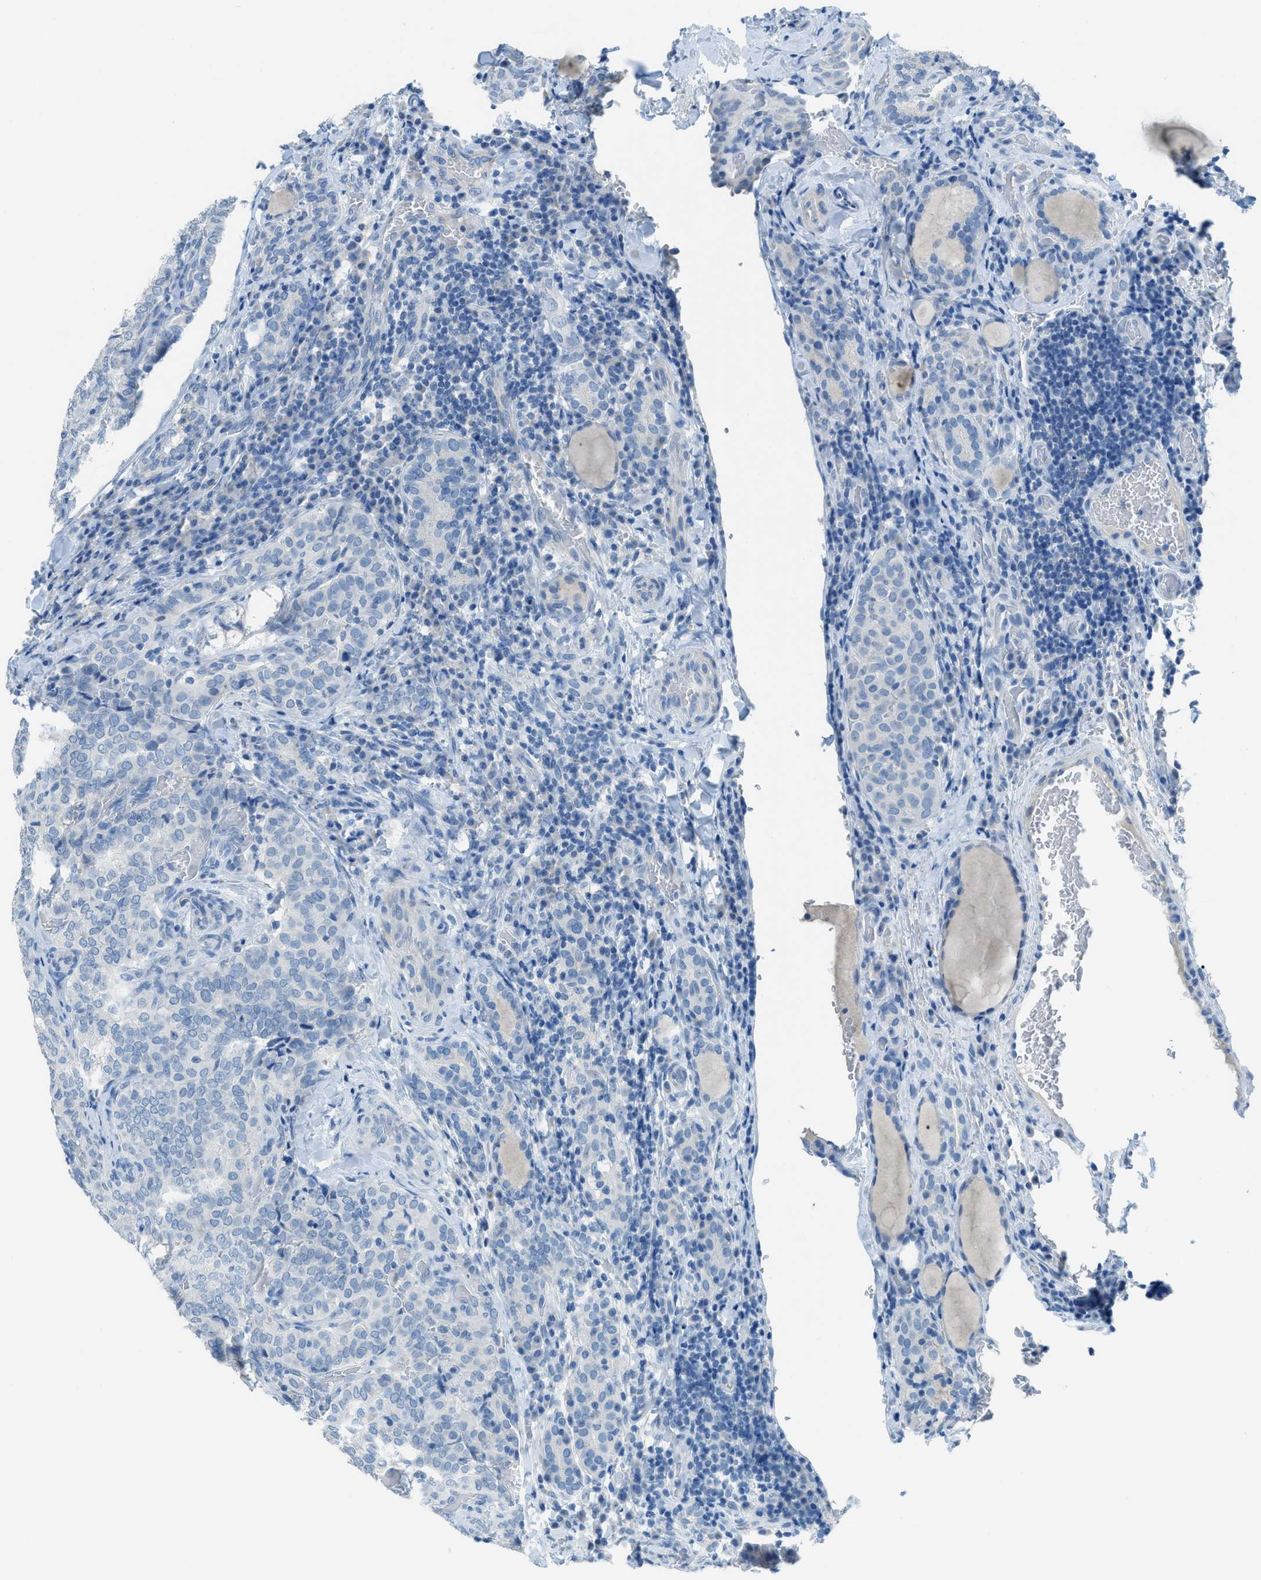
{"staining": {"intensity": "negative", "quantity": "none", "location": "none"}, "tissue": "thyroid cancer", "cell_type": "Tumor cells", "image_type": "cancer", "snomed": [{"axis": "morphology", "description": "Normal tissue, NOS"}, {"axis": "morphology", "description": "Papillary adenocarcinoma, NOS"}, {"axis": "topography", "description": "Thyroid gland"}], "caption": "Protein analysis of thyroid cancer demonstrates no significant expression in tumor cells.", "gene": "ACAN", "patient": {"sex": "female", "age": 30}}